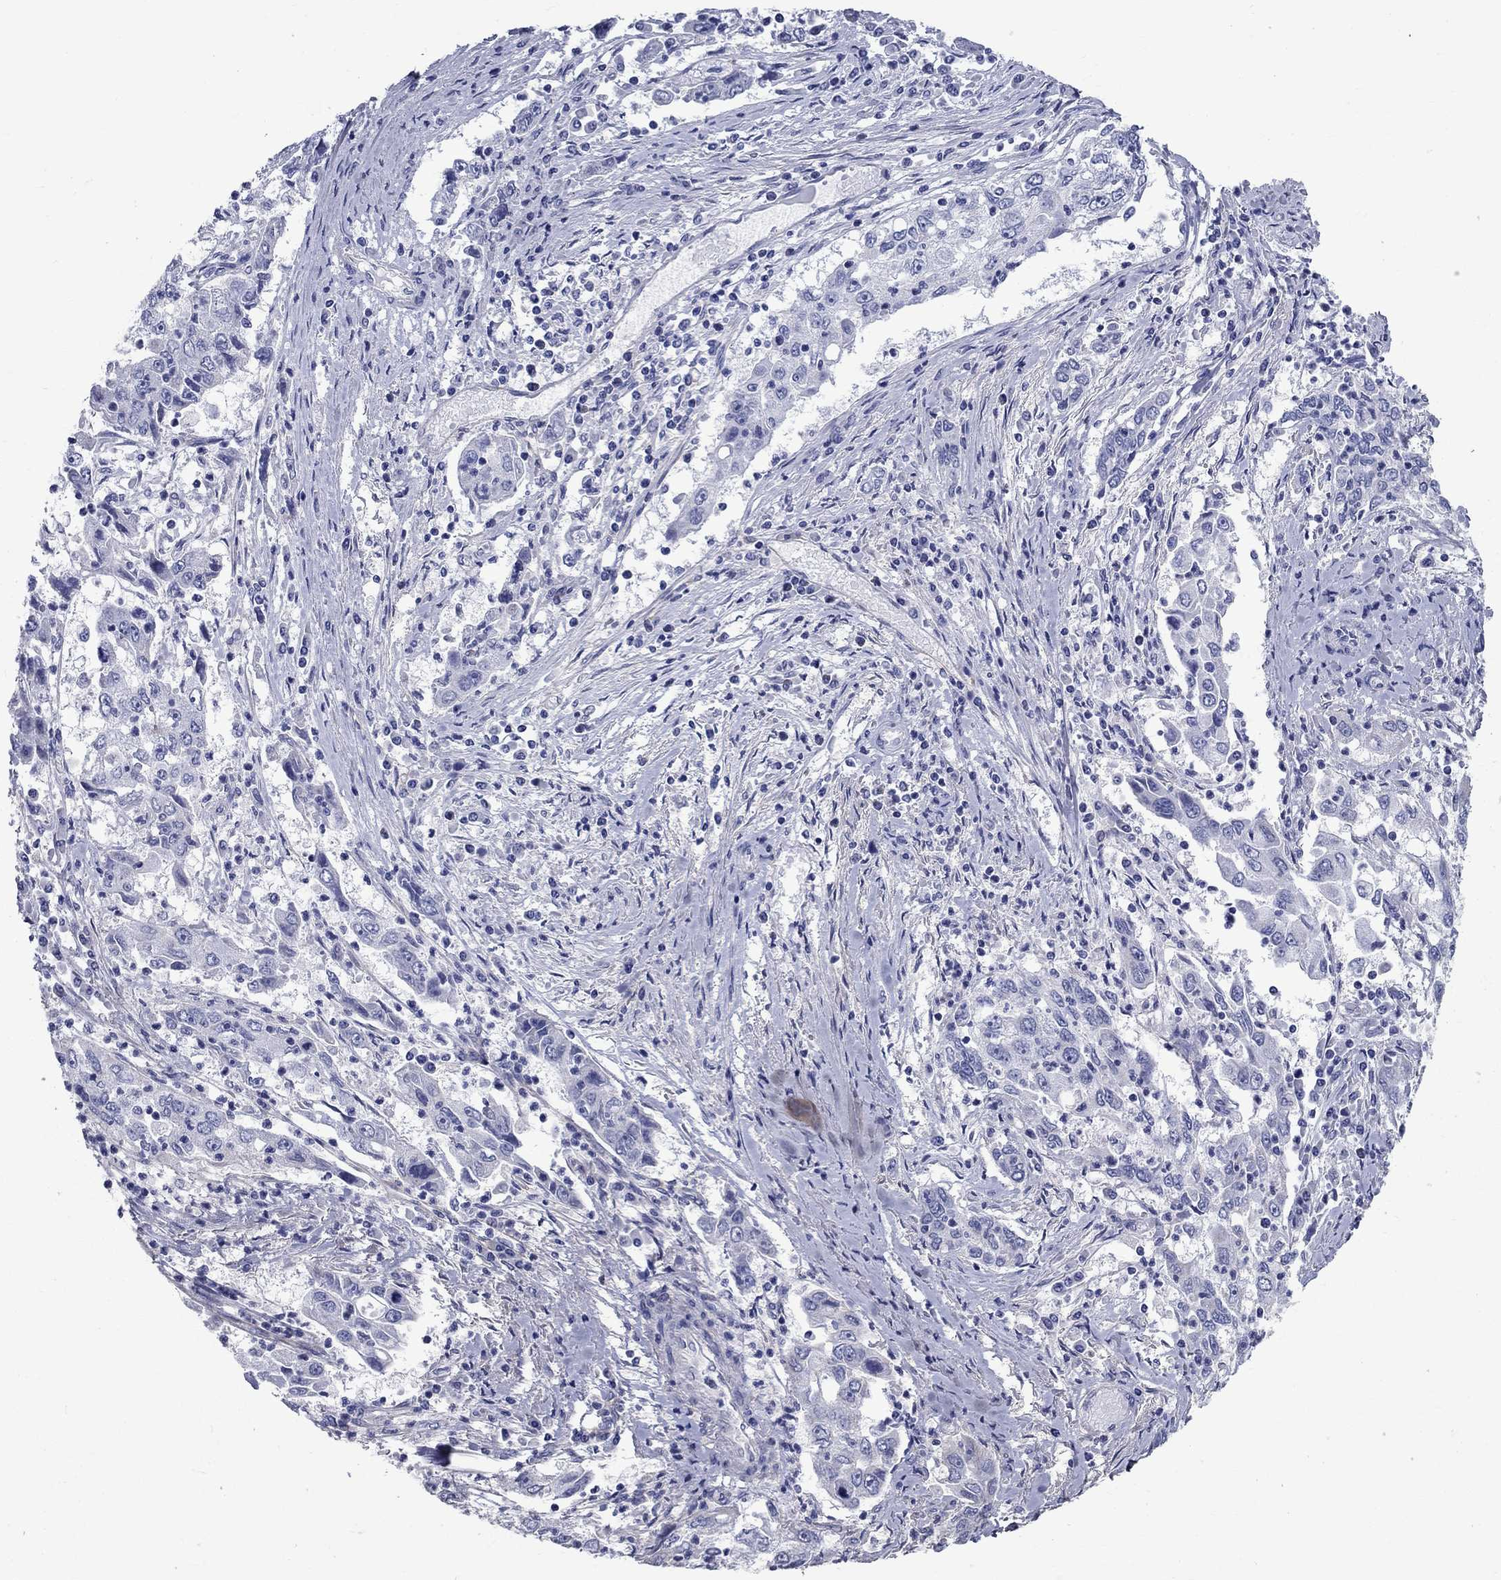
{"staining": {"intensity": "negative", "quantity": "none", "location": "none"}, "tissue": "cervical cancer", "cell_type": "Tumor cells", "image_type": "cancer", "snomed": [{"axis": "morphology", "description": "Squamous cell carcinoma, NOS"}, {"axis": "topography", "description": "Cervix"}], "caption": "Immunohistochemical staining of human squamous cell carcinoma (cervical) exhibits no significant positivity in tumor cells.", "gene": "ANXA10", "patient": {"sex": "female", "age": 36}}